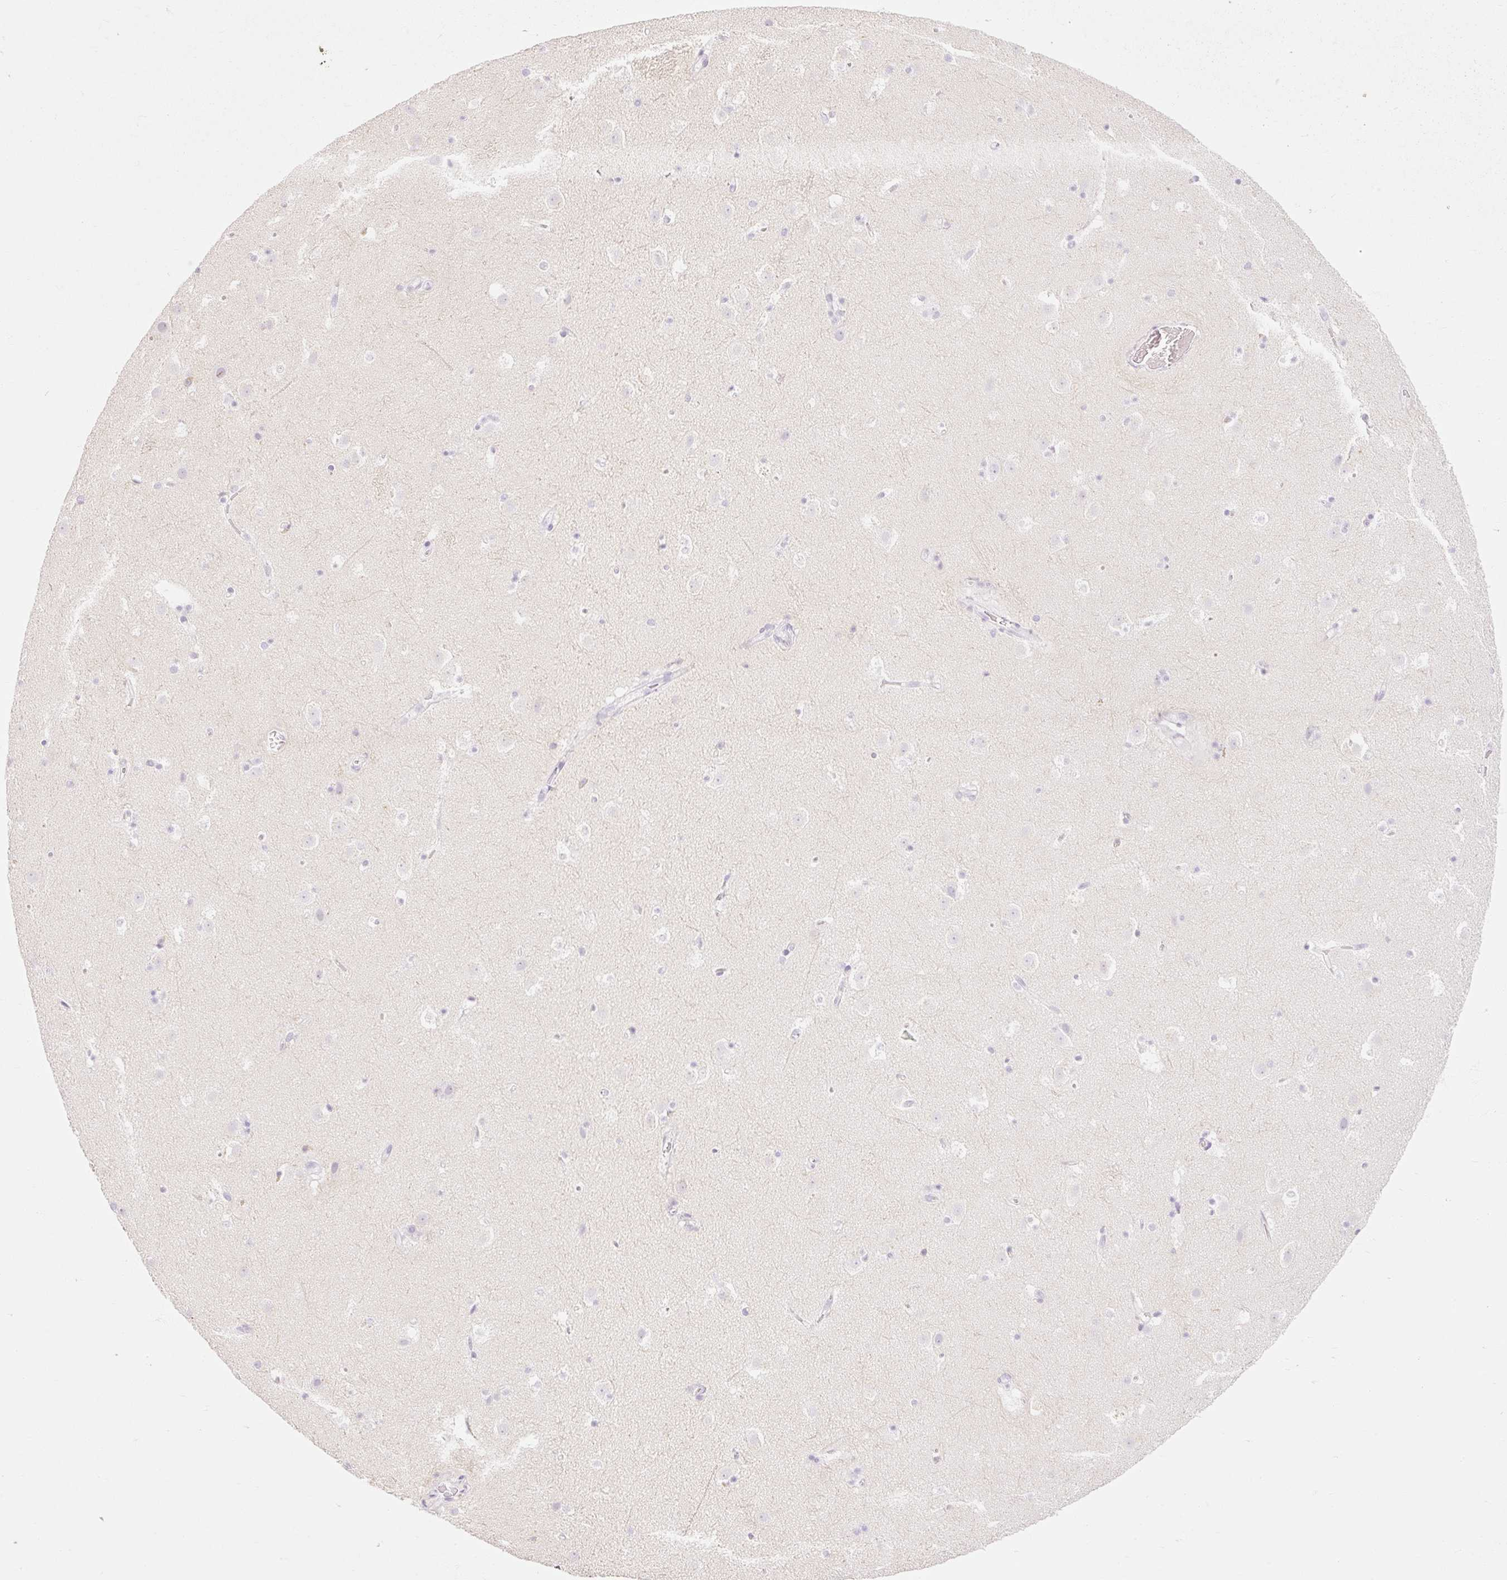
{"staining": {"intensity": "negative", "quantity": "none", "location": "none"}, "tissue": "caudate", "cell_type": "Glial cells", "image_type": "normal", "snomed": [{"axis": "morphology", "description": "Normal tissue, NOS"}, {"axis": "topography", "description": "Lateral ventricle wall"}], "caption": "Glial cells show no significant protein staining in normal caudate. (Stains: DAB immunohistochemistry with hematoxylin counter stain, Microscopy: brightfield microscopy at high magnification).", "gene": "TAF1L", "patient": {"sex": "male", "age": 37}}